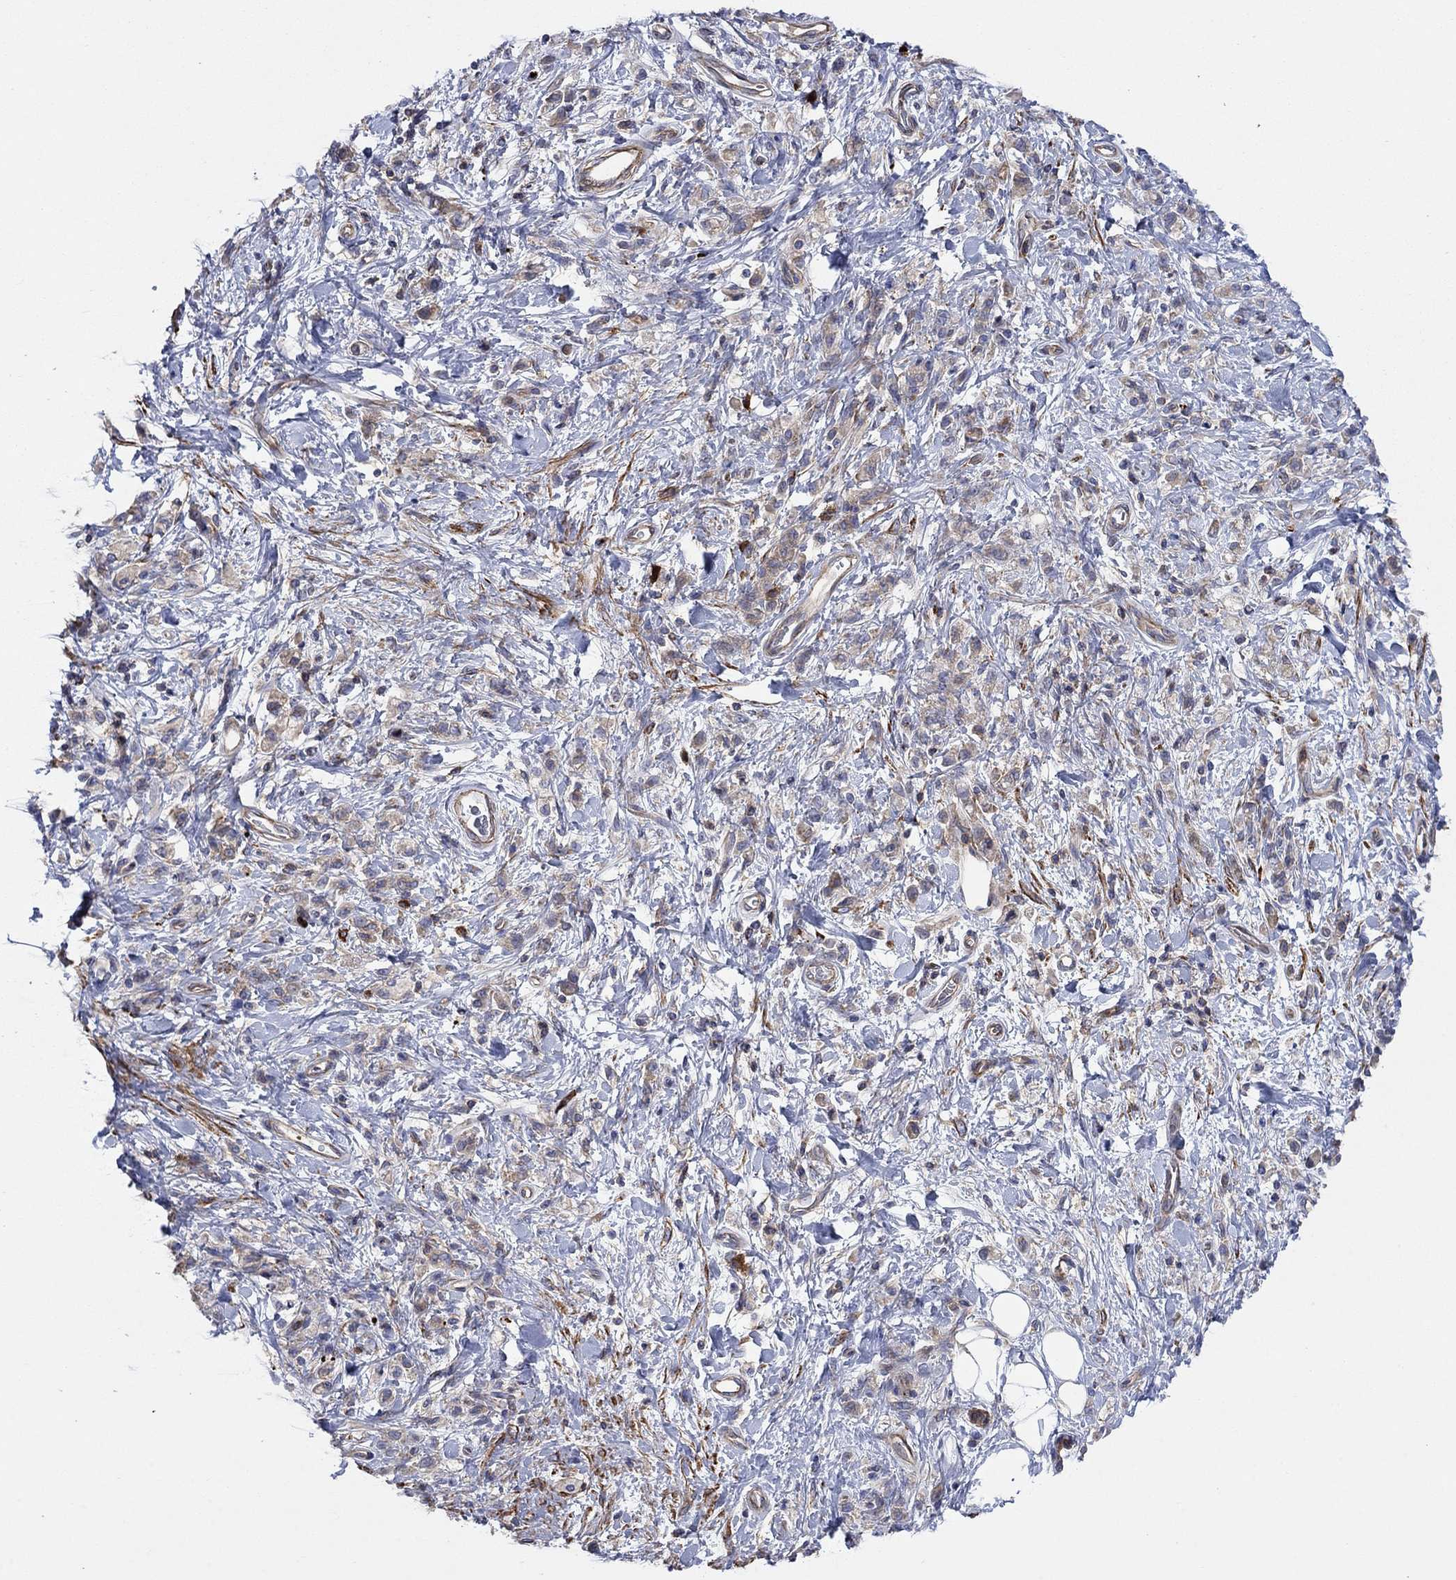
{"staining": {"intensity": "weak", "quantity": "25%-75%", "location": "cytoplasmic/membranous"}, "tissue": "stomach cancer", "cell_type": "Tumor cells", "image_type": "cancer", "snomed": [{"axis": "morphology", "description": "Adenocarcinoma, NOS"}, {"axis": "topography", "description": "Stomach"}], "caption": "Stomach cancer (adenocarcinoma) tissue demonstrates weak cytoplasmic/membranous positivity in approximately 25%-75% of tumor cells The staining was performed using DAB (3,3'-diaminobenzidine), with brown indicating positive protein expression. Nuclei are stained blue with hematoxylin.", "gene": "PAG1", "patient": {"sex": "male", "age": 77}}